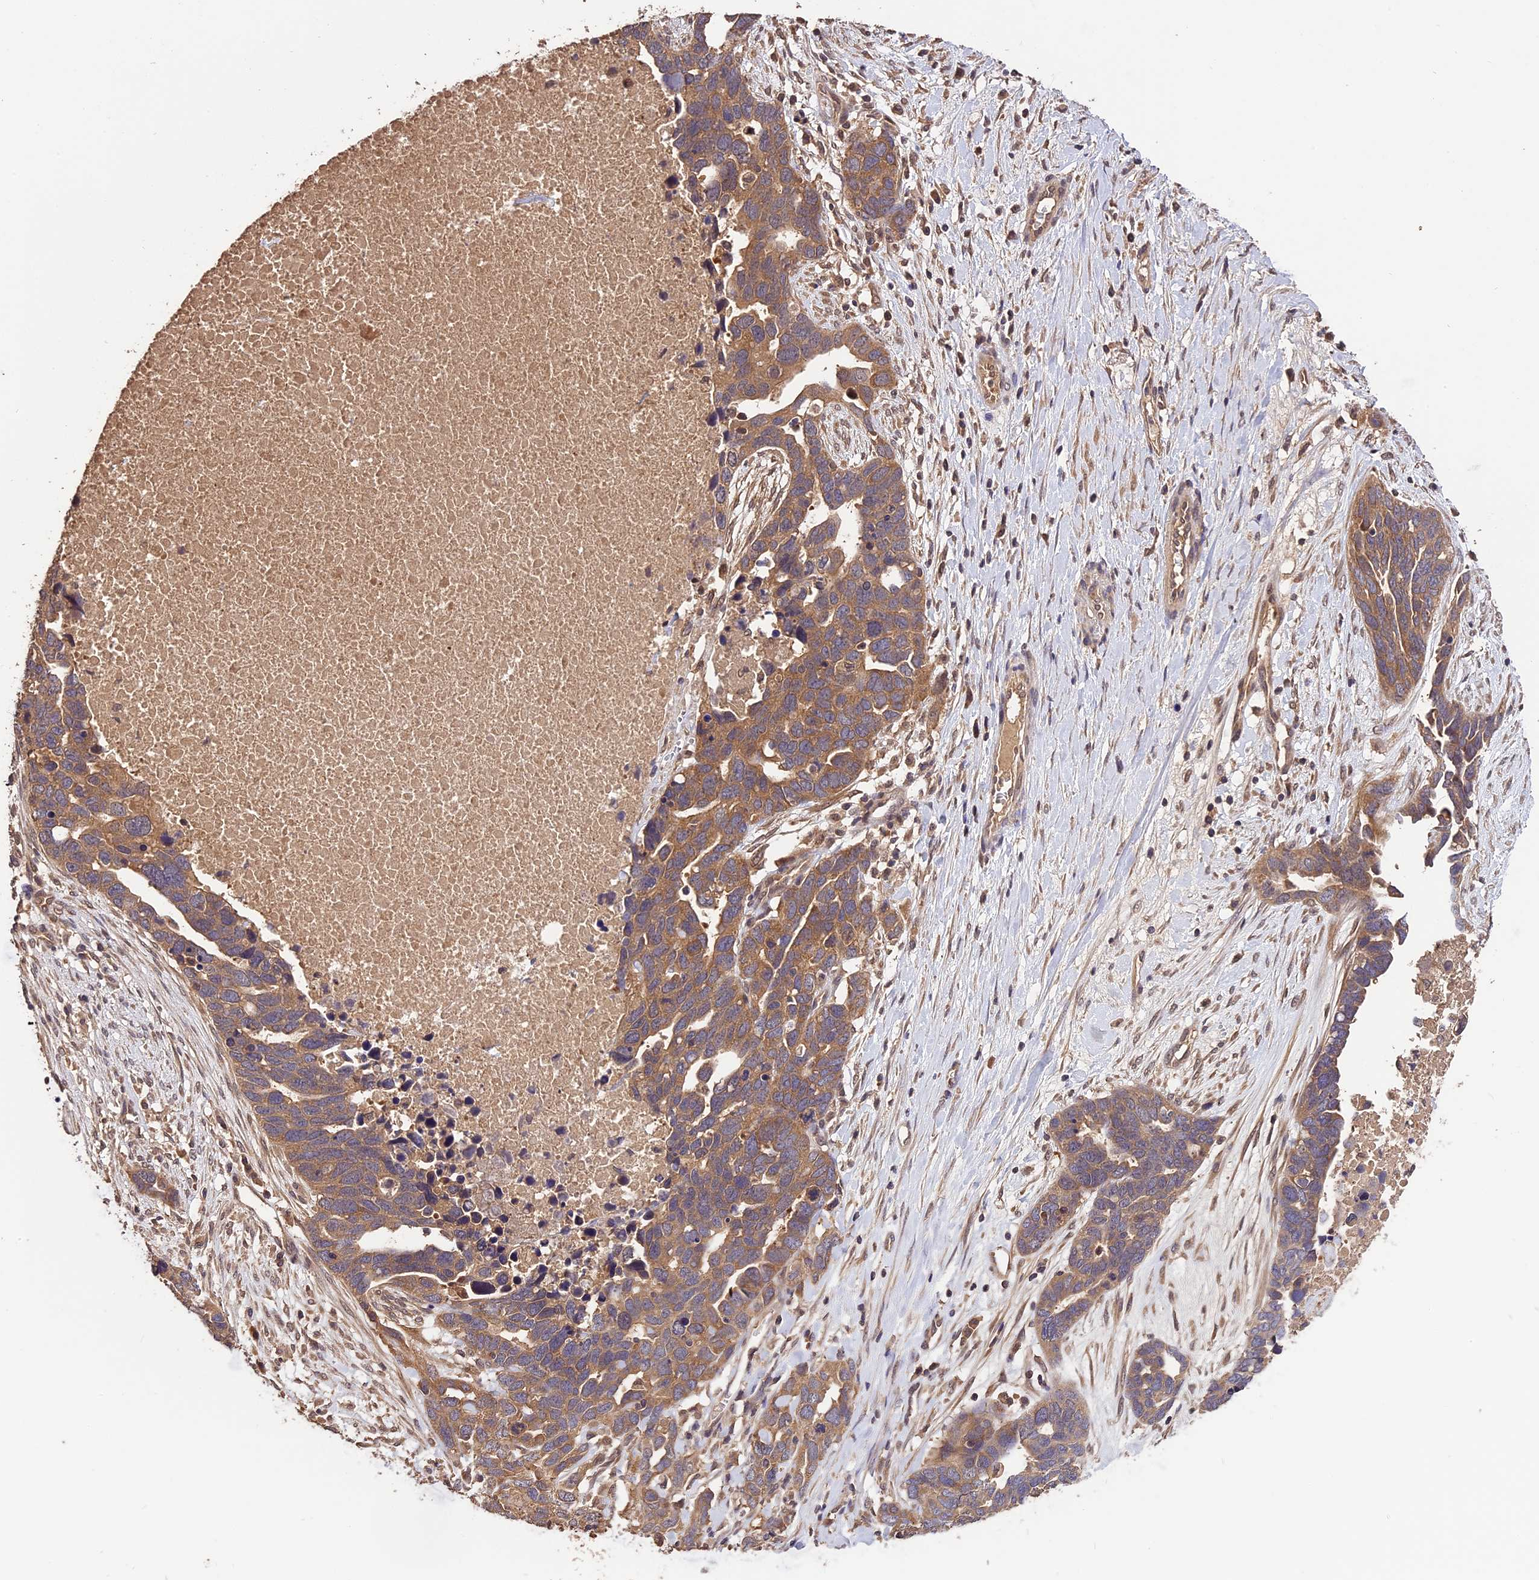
{"staining": {"intensity": "moderate", "quantity": ">75%", "location": "cytoplasmic/membranous"}, "tissue": "ovarian cancer", "cell_type": "Tumor cells", "image_type": "cancer", "snomed": [{"axis": "morphology", "description": "Cystadenocarcinoma, serous, NOS"}, {"axis": "topography", "description": "Ovary"}], "caption": "An image of ovarian cancer stained for a protein shows moderate cytoplasmic/membranous brown staining in tumor cells. Using DAB (3,3'-diaminobenzidine) (brown) and hematoxylin (blue) stains, captured at high magnification using brightfield microscopy.", "gene": "TRMT1", "patient": {"sex": "female", "age": 54}}